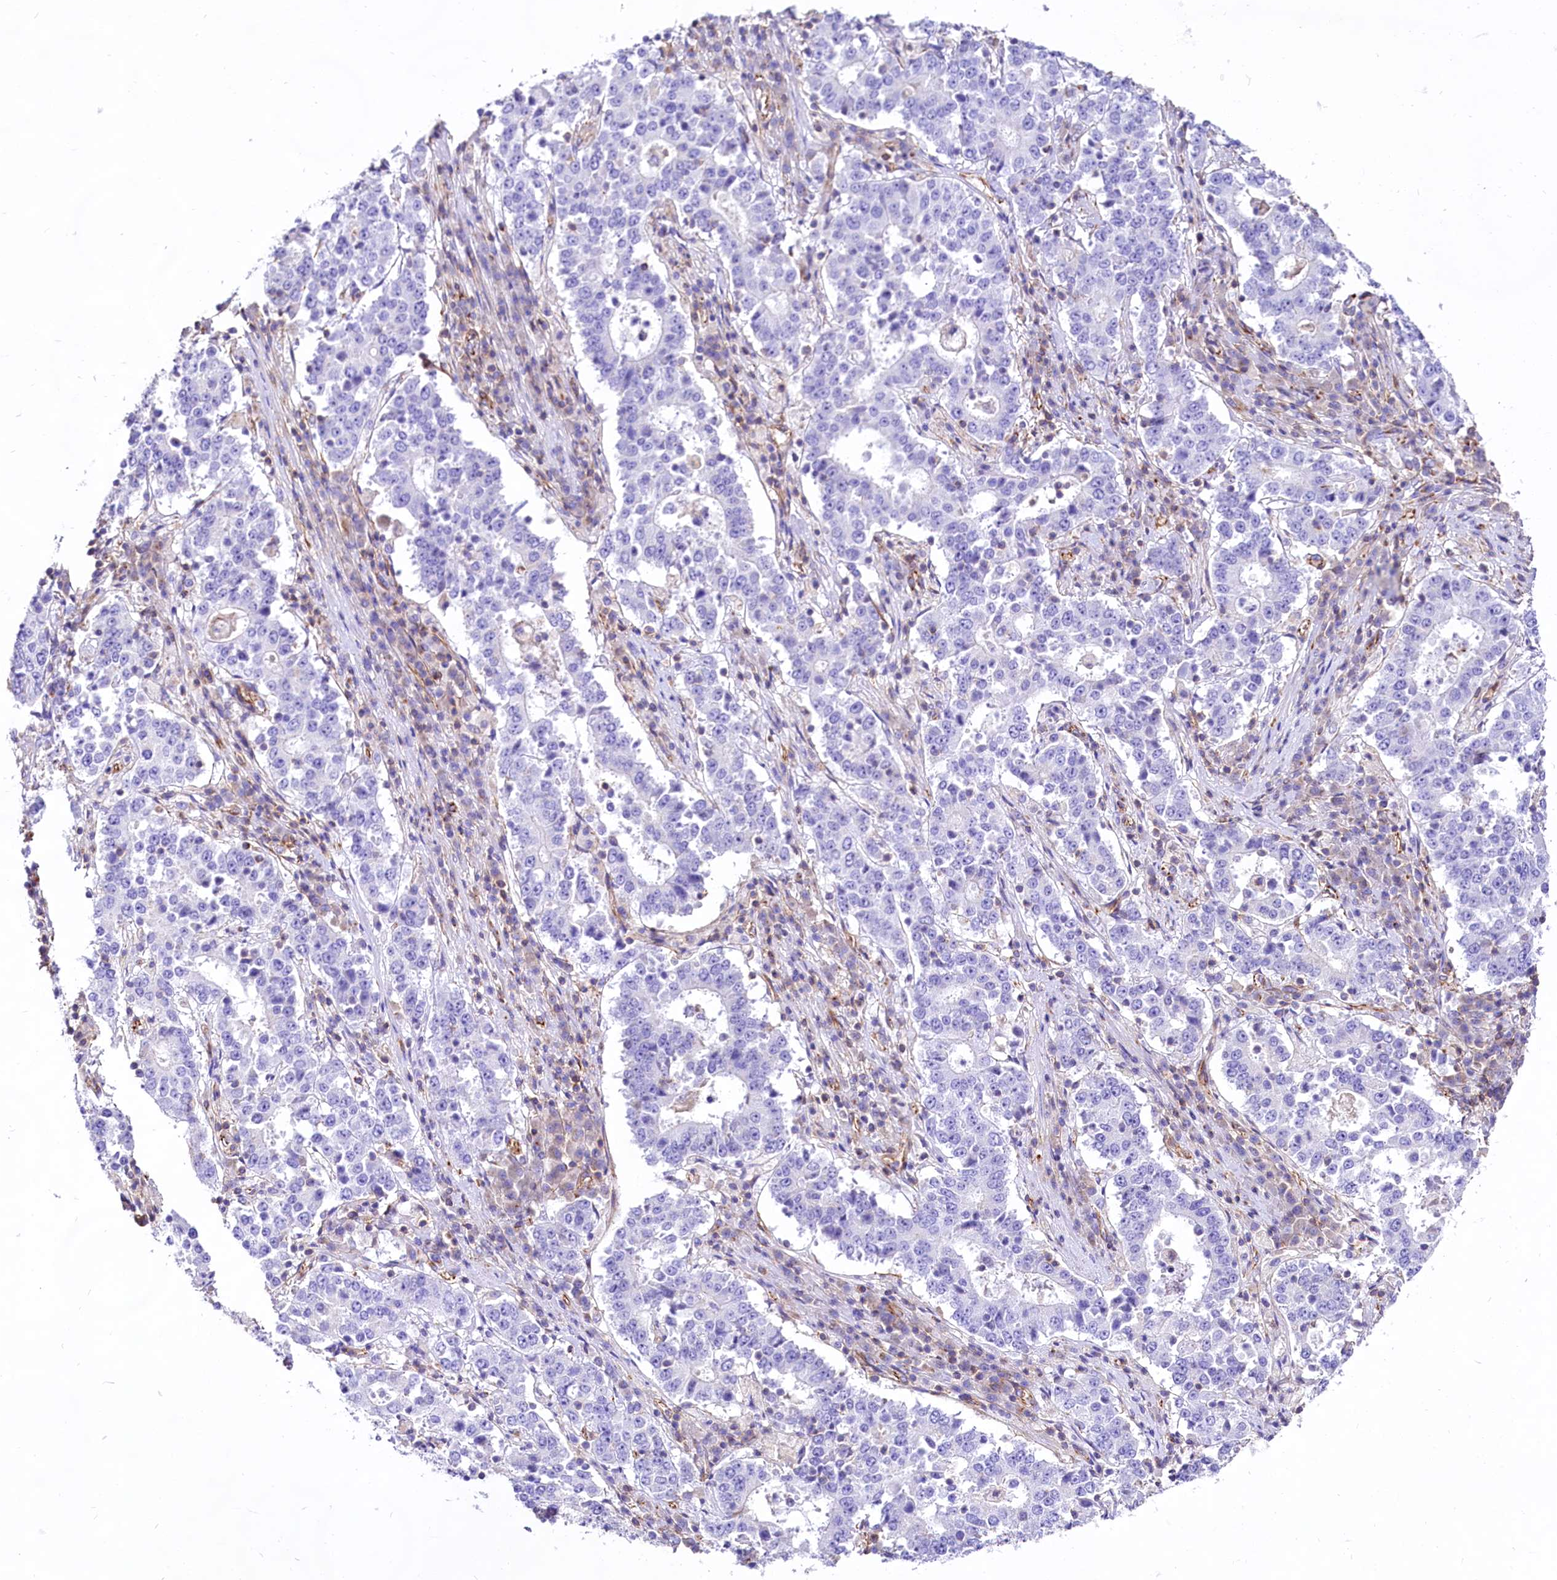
{"staining": {"intensity": "negative", "quantity": "none", "location": "none"}, "tissue": "stomach cancer", "cell_type": "Tumor cells", "image_type": "cancer", "snomed": [{"axis": "morphology", "description": "Adenocarcinoma, NOS"}, {"axis": "topography", "description": "Stomach"}], "caption": "An image of human stomach adenocarcinoma is negative for staining in tumor cells. (Brightfield microscopy of DAB (3,3'-diaminobenzidine) immunohistochemistry (IHC) at high magnification).", "gene": "CD99", "patient": {"sex": "male", "age": 59}}